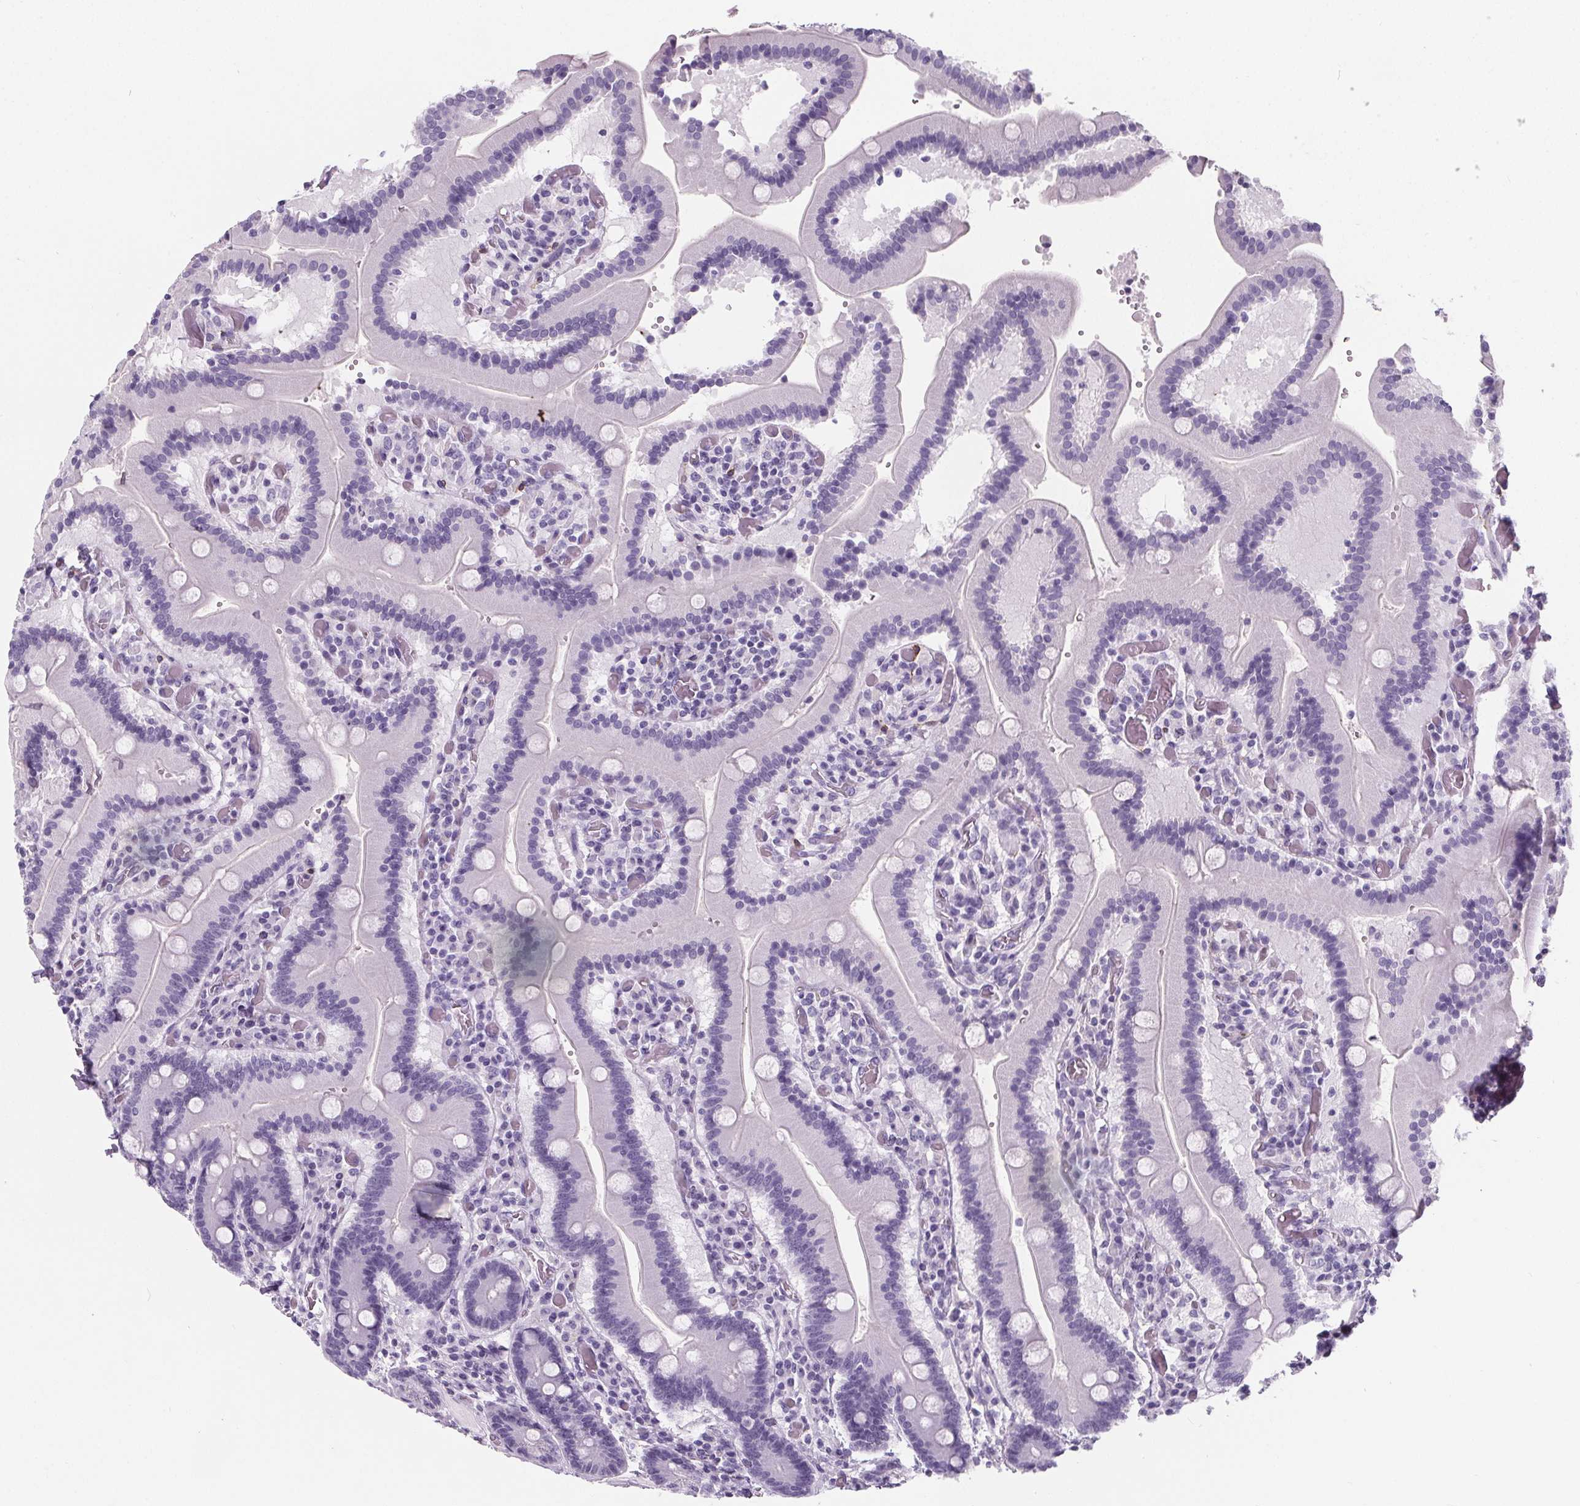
{"staining": {"intensity": "negative", "quantity": "none", "location": "none"}, "tissue": "duodenum", "cell_type": "Glandular cells", "image_type": "normal", "snomed": [{"axis": "morphology", "description": "Normal tissue, NOS"}, {"axis": "topography", "description": "Duodenum"}], "caption": "This image is of normal duodenum stained with immunohistochemistry (IHC) to label a protein in brown with the nuclei are counter-stained blue. There is no positivity in glandular cells. Brightfield microscopy of immunohistochemistry (IHC) stained with DAB (brown) and hematoxylin (blue), captured at high magnification.", "gene": "ADRB1", "patient": {"sex": "female", "age": 62}}